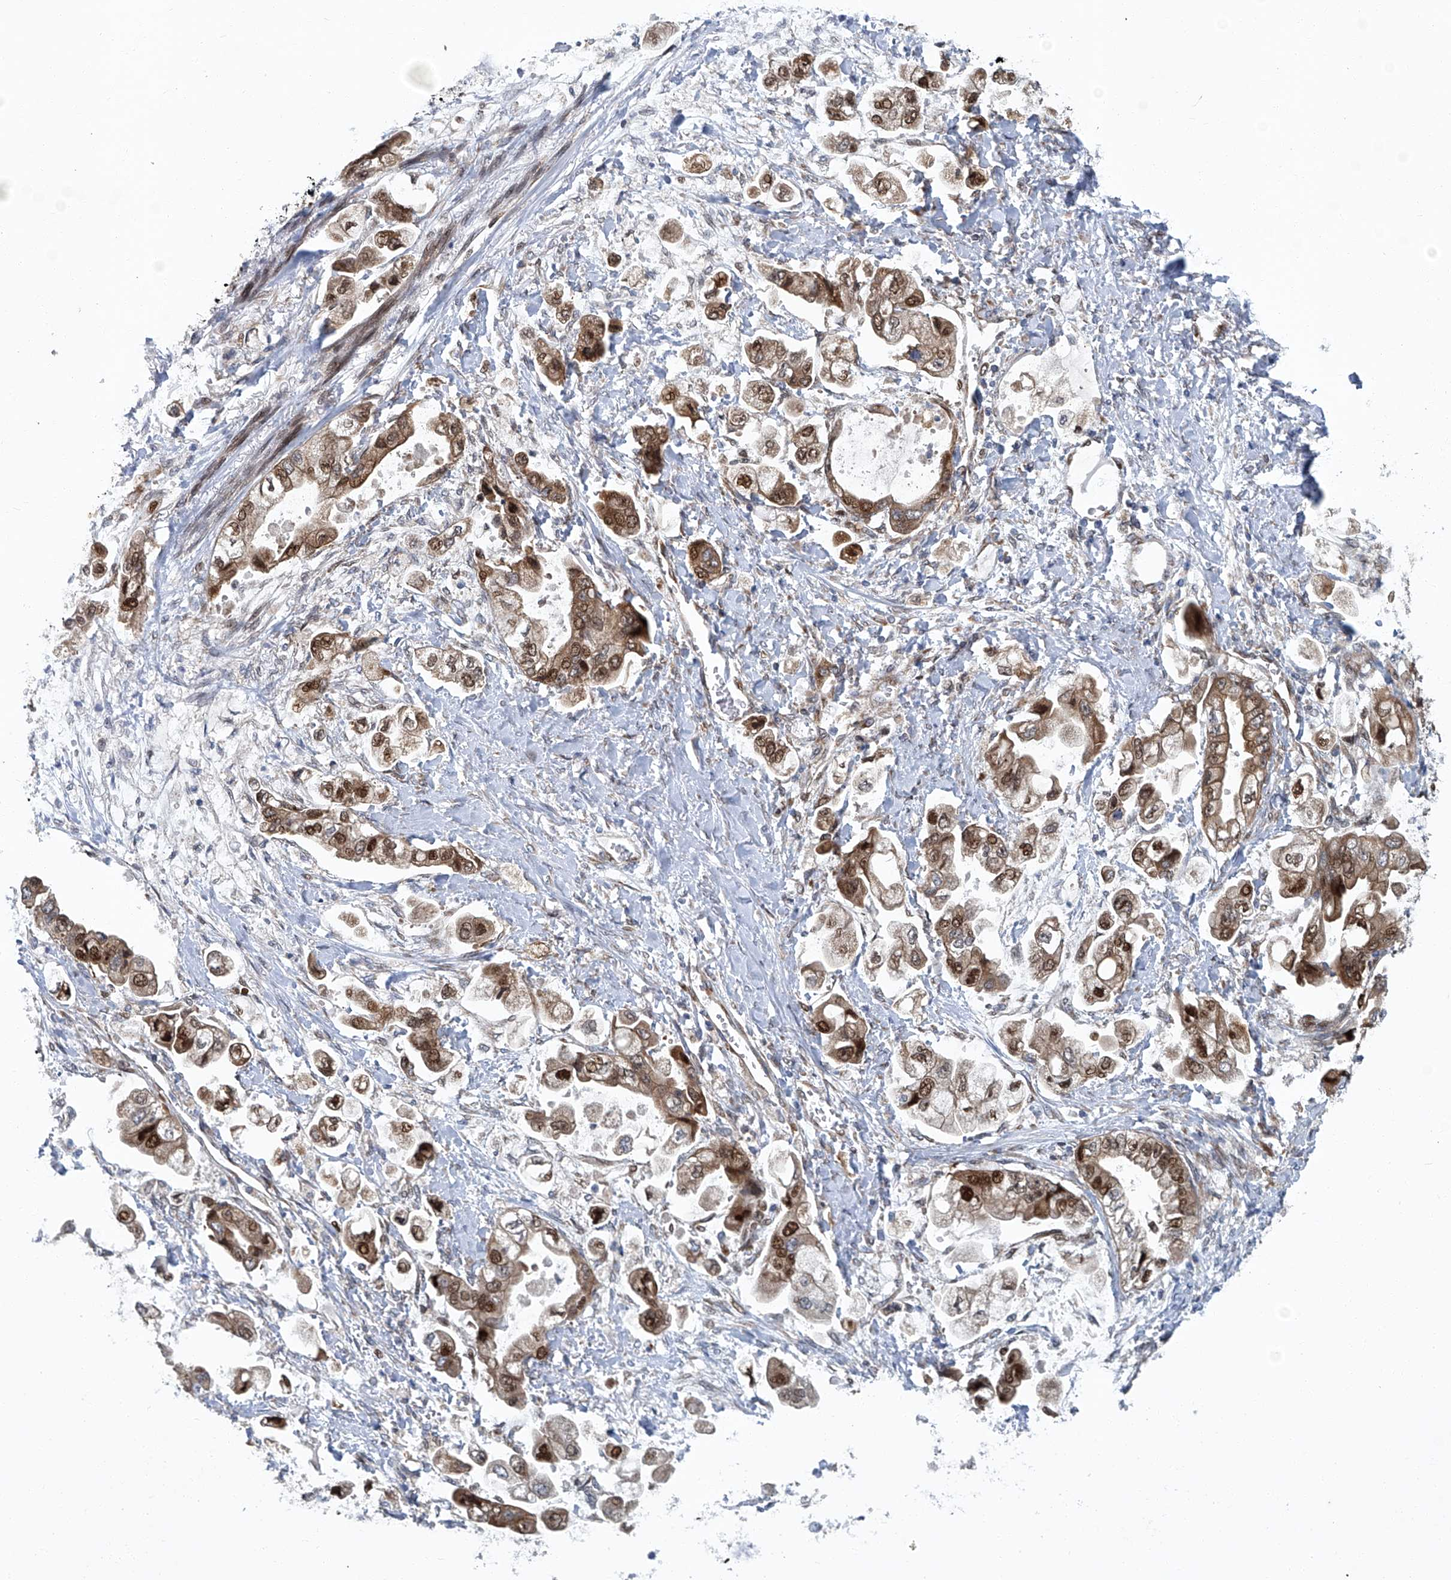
{"staining": {"intensity": "moderate", "quantity": ">75%", "location": "cytoplasmic/membranous,nuclear"}, "tissue": "stomach cancer", "cell_type": "Tumor cells", "image_type": "cancer", "snomed": [{"axis": "morphology", "description": "Adenocarcinoma, NOS"}, {"axis": "topography", "description": "Stomach"}], "caption": "Protein staining of adenocarcinoma (stomach) tissue displays moderate cytoplasmic/membranous and nuclear staining in about >75% of tumor cells.", "gene": "GPR132", "patient": {"sex": "male", "age": 62}}